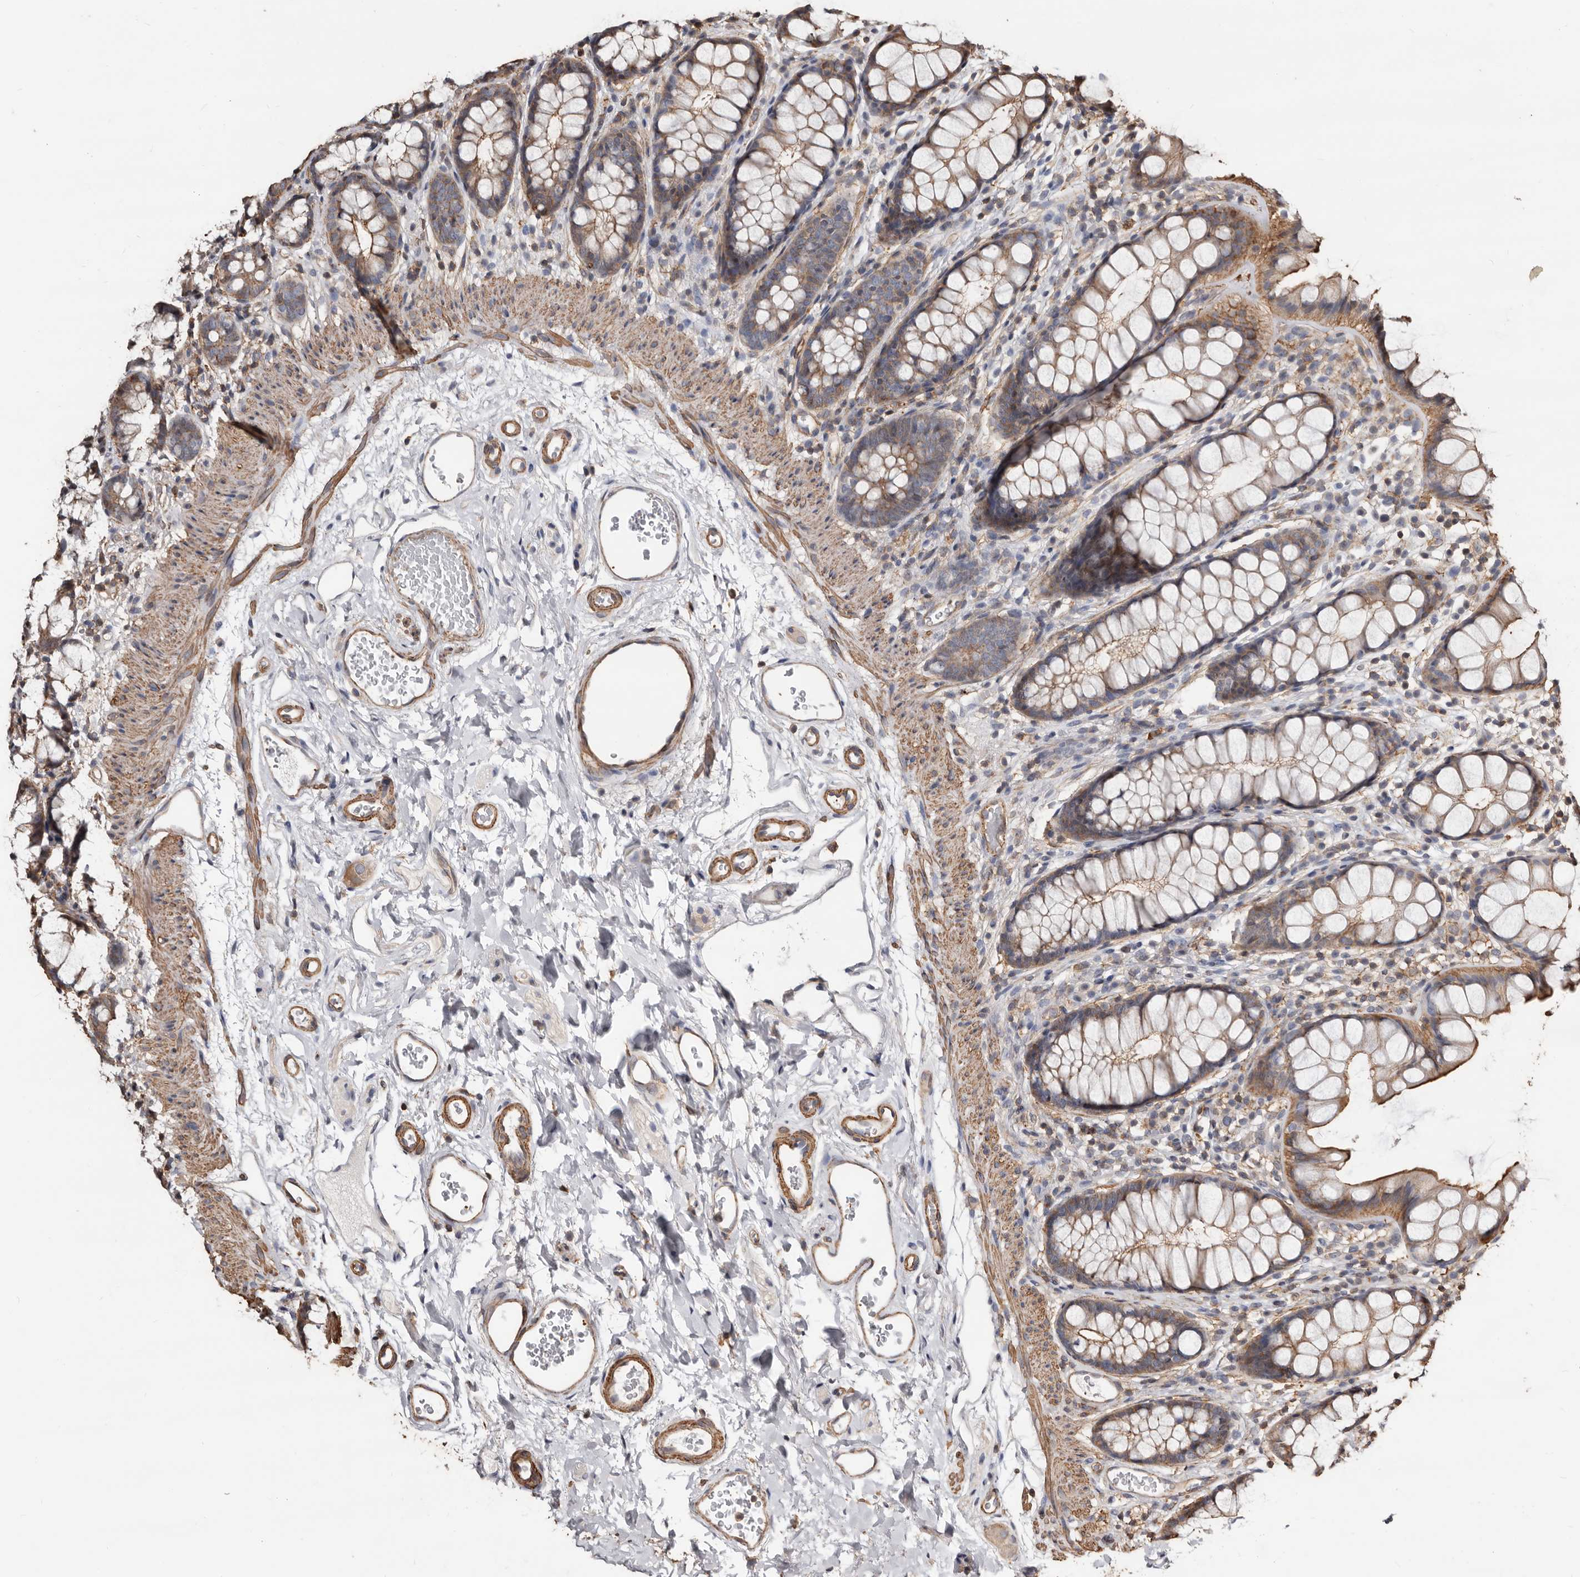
{"staining": {"intensity": "moderate", "quantity": "25%-75%", "location": "cytoplasmic/membranous"}, "tissue": "rectum", "cell_type": "Glandular cells", "image_type": "normal", "snomed": [{"axis": "morphology", "description": "Normal tissue, NOS"}, {"axis": "topography", "description": "Rectum"}], "caption": "IHC histopathology image of normal human rectum stained for a protein (brown), which exhibits medium levels of moderate cytoplasmic/membranous staining in about 25%-75% of glandular cells.", "gene": "GSK3A", "patient": {"sex": "female", "age": 65}}